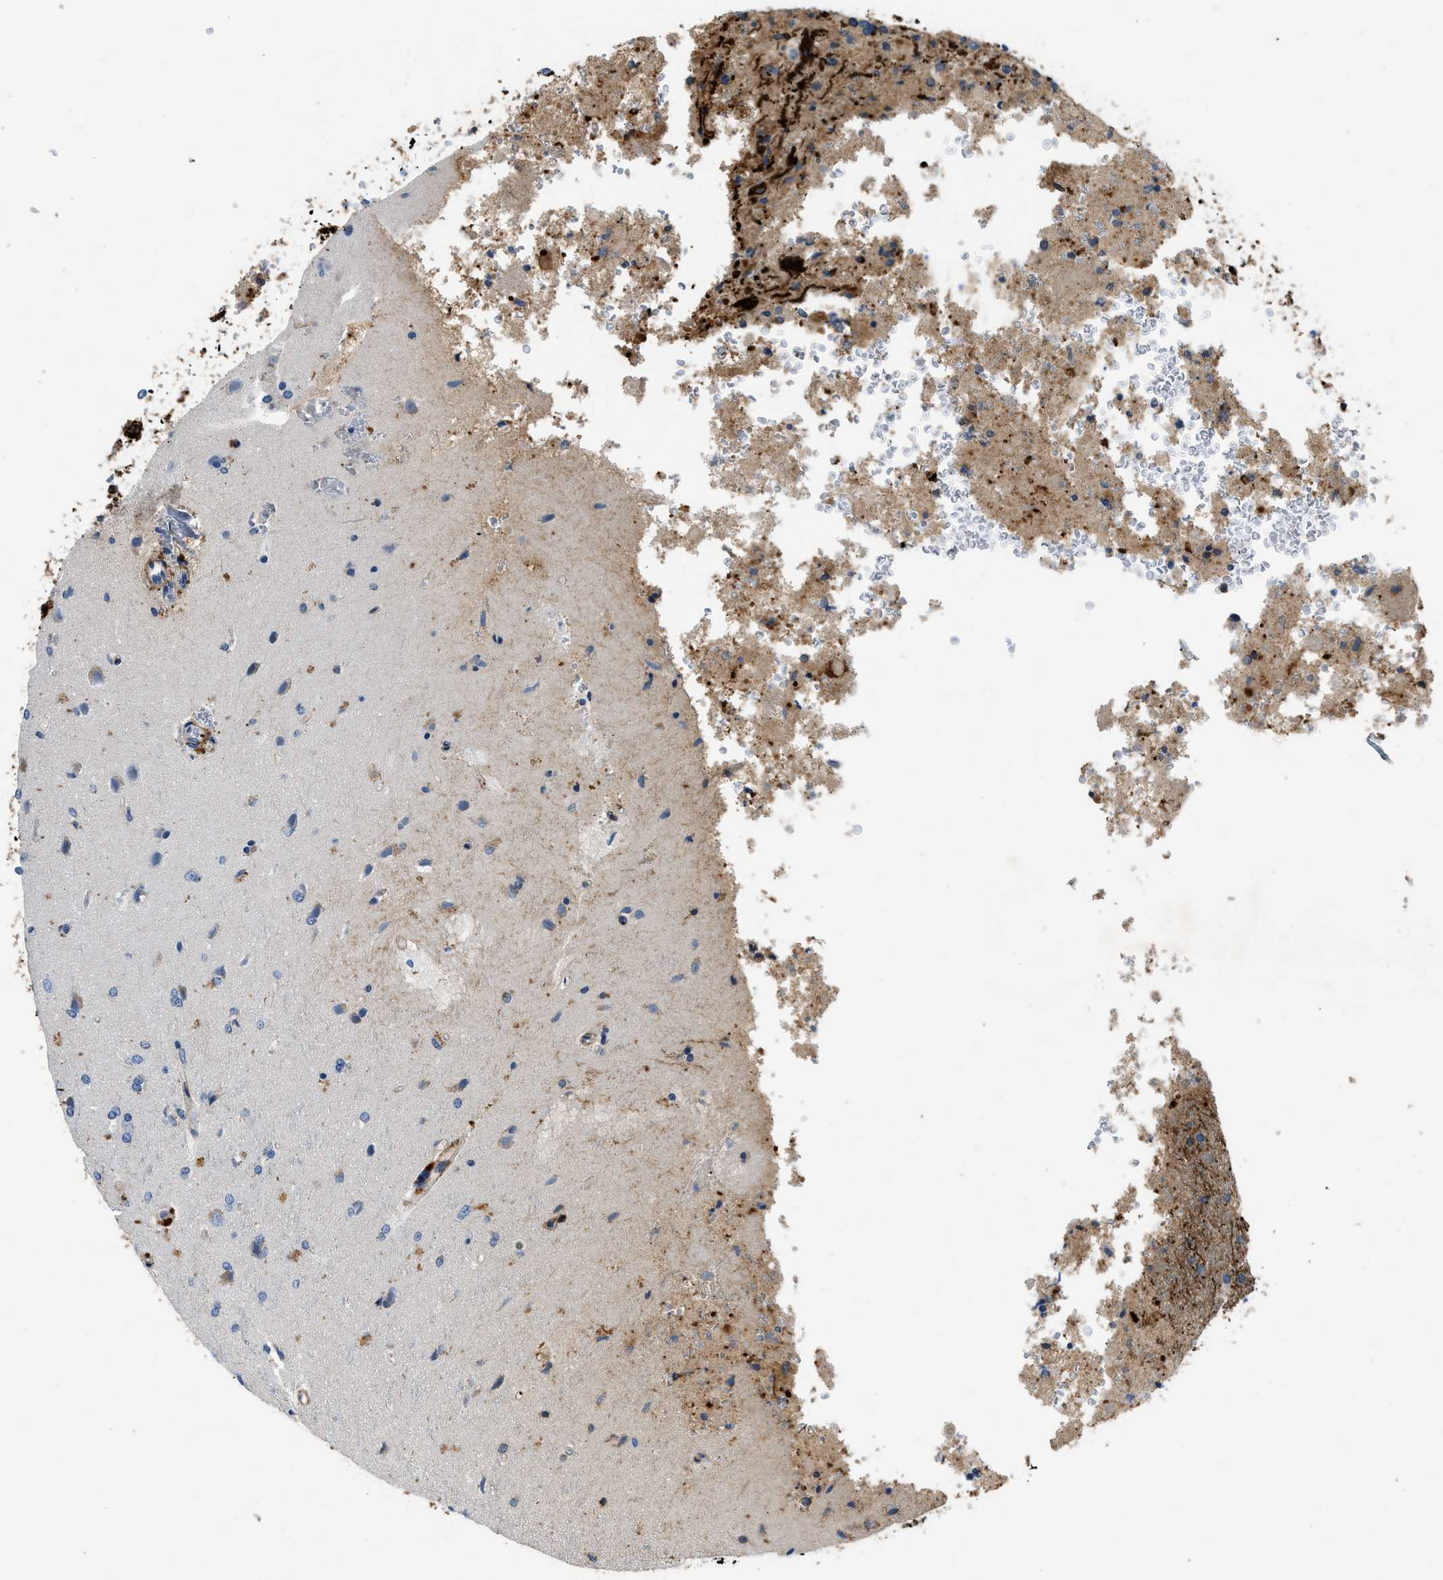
{"staining": {"intensity": "moderate", "quantity": "25%-75%", "location": "cytoplasmic/membranous"}, "tissue": "glioma", "cell_type": "Tumor cells", "image_type": "cancer", "snomed": [{"axis": "morphology", "description": "Normal tissue, NOS"}, {"axis": "morphology", "description": "Glioma, malignant, High grade"}, {"axis": "topography", "description": "Cerebral cortex"}], "caption": "DAB immunohistochemical staining of malignant glioma (high-grade) shows moderate cytoplasmic/membranous protein positivity in about 25%-75% of tumor cells.", "gene": "NYNRIN", "patient": {"sex": "male", "age": 77}}